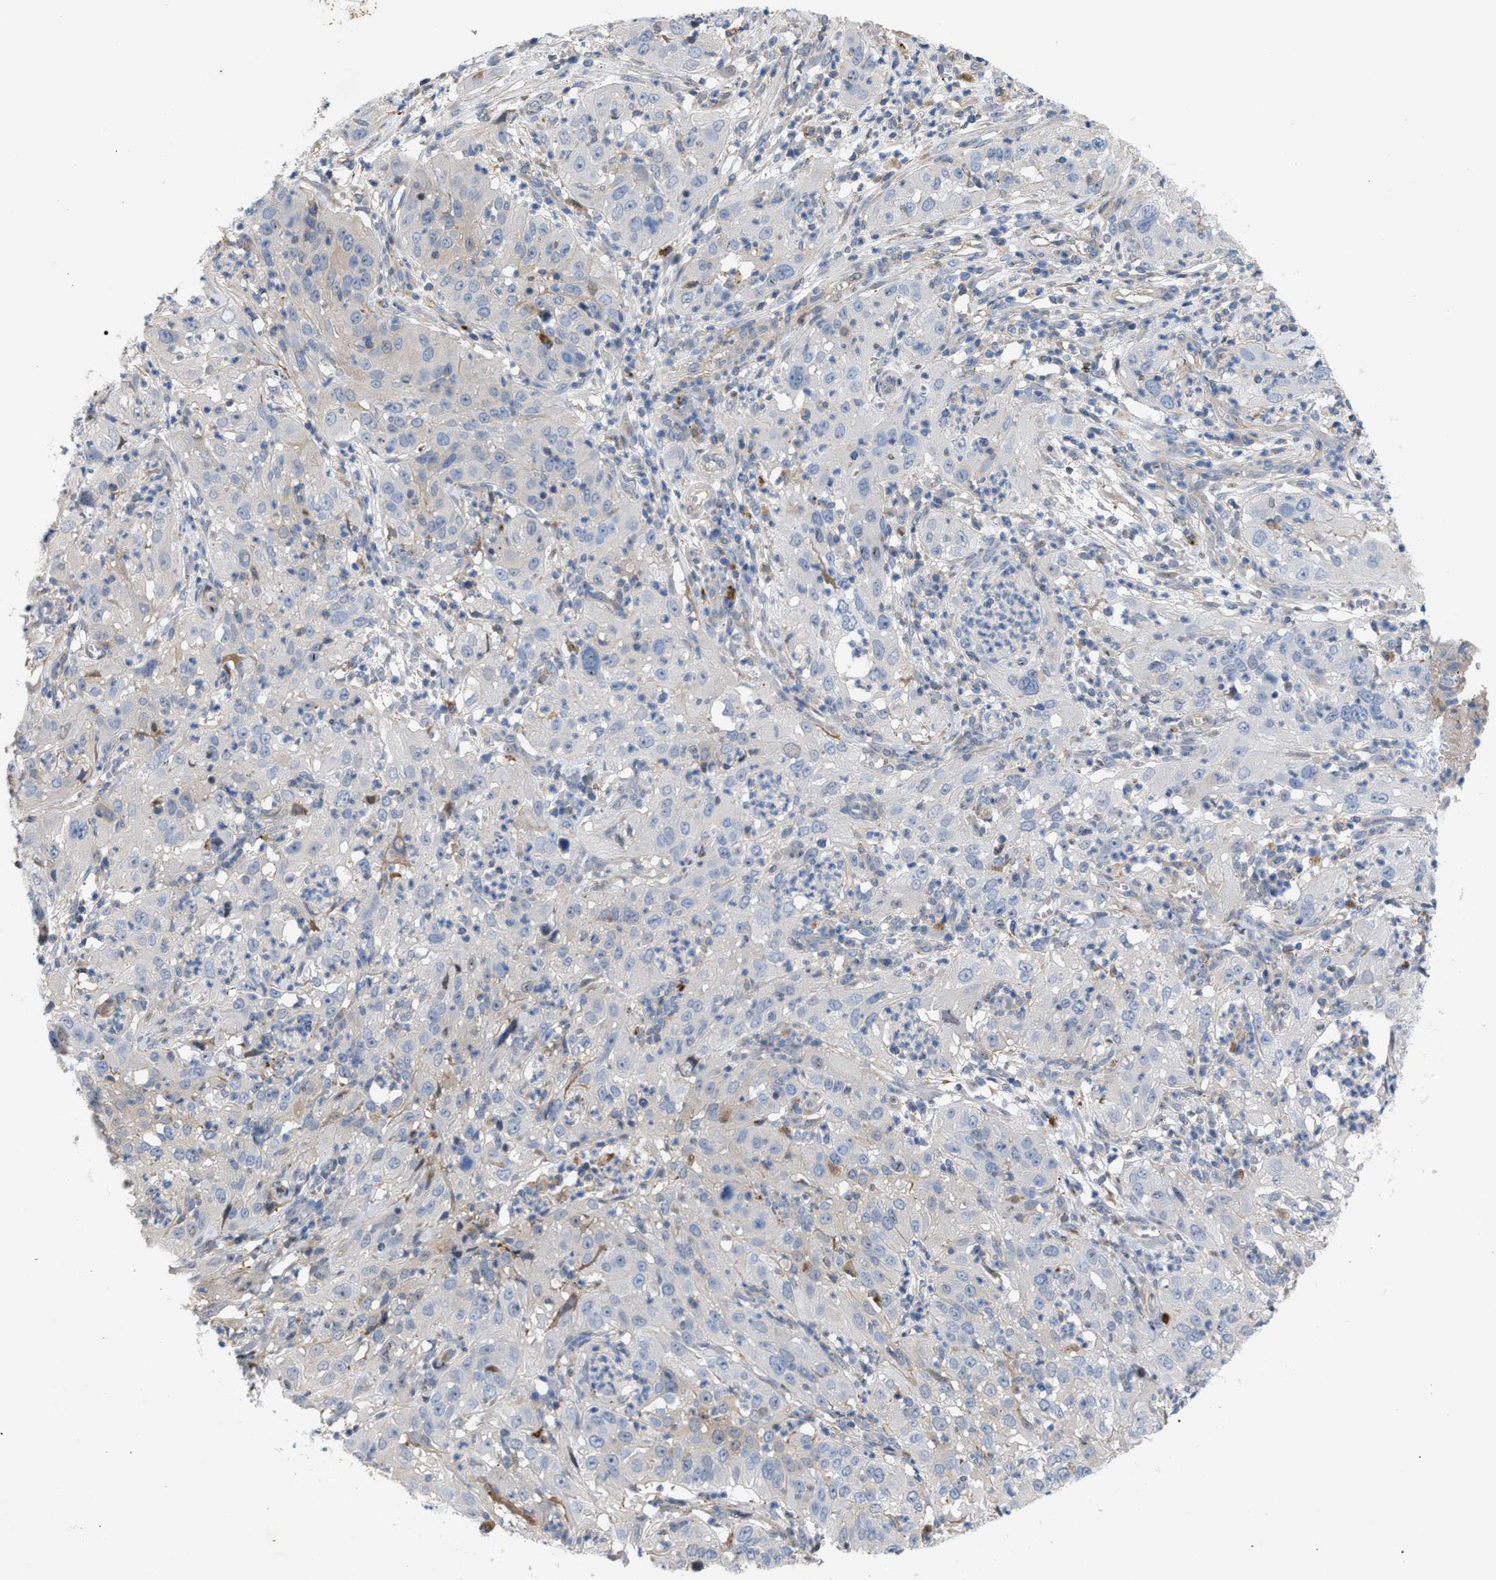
{"staining": {"intensity": "negative", "quantity": "none", "location": "none"}, "tissue": "cervical cancer", "cell_type": "Tumor cells", "image_type": "cancer", "snomed": [{"axis": "morphology", "description": "Squamous cell carcinoma, NOS"}, {"axis": "topography", "description": "Cervix"}], "caption": "The image exhibits no significant positivity in tumor cells of cervical cancer (squamous cell carcinoma).", "gene": "MBTD1", "patient": {"sex": "female", "age": 32}}